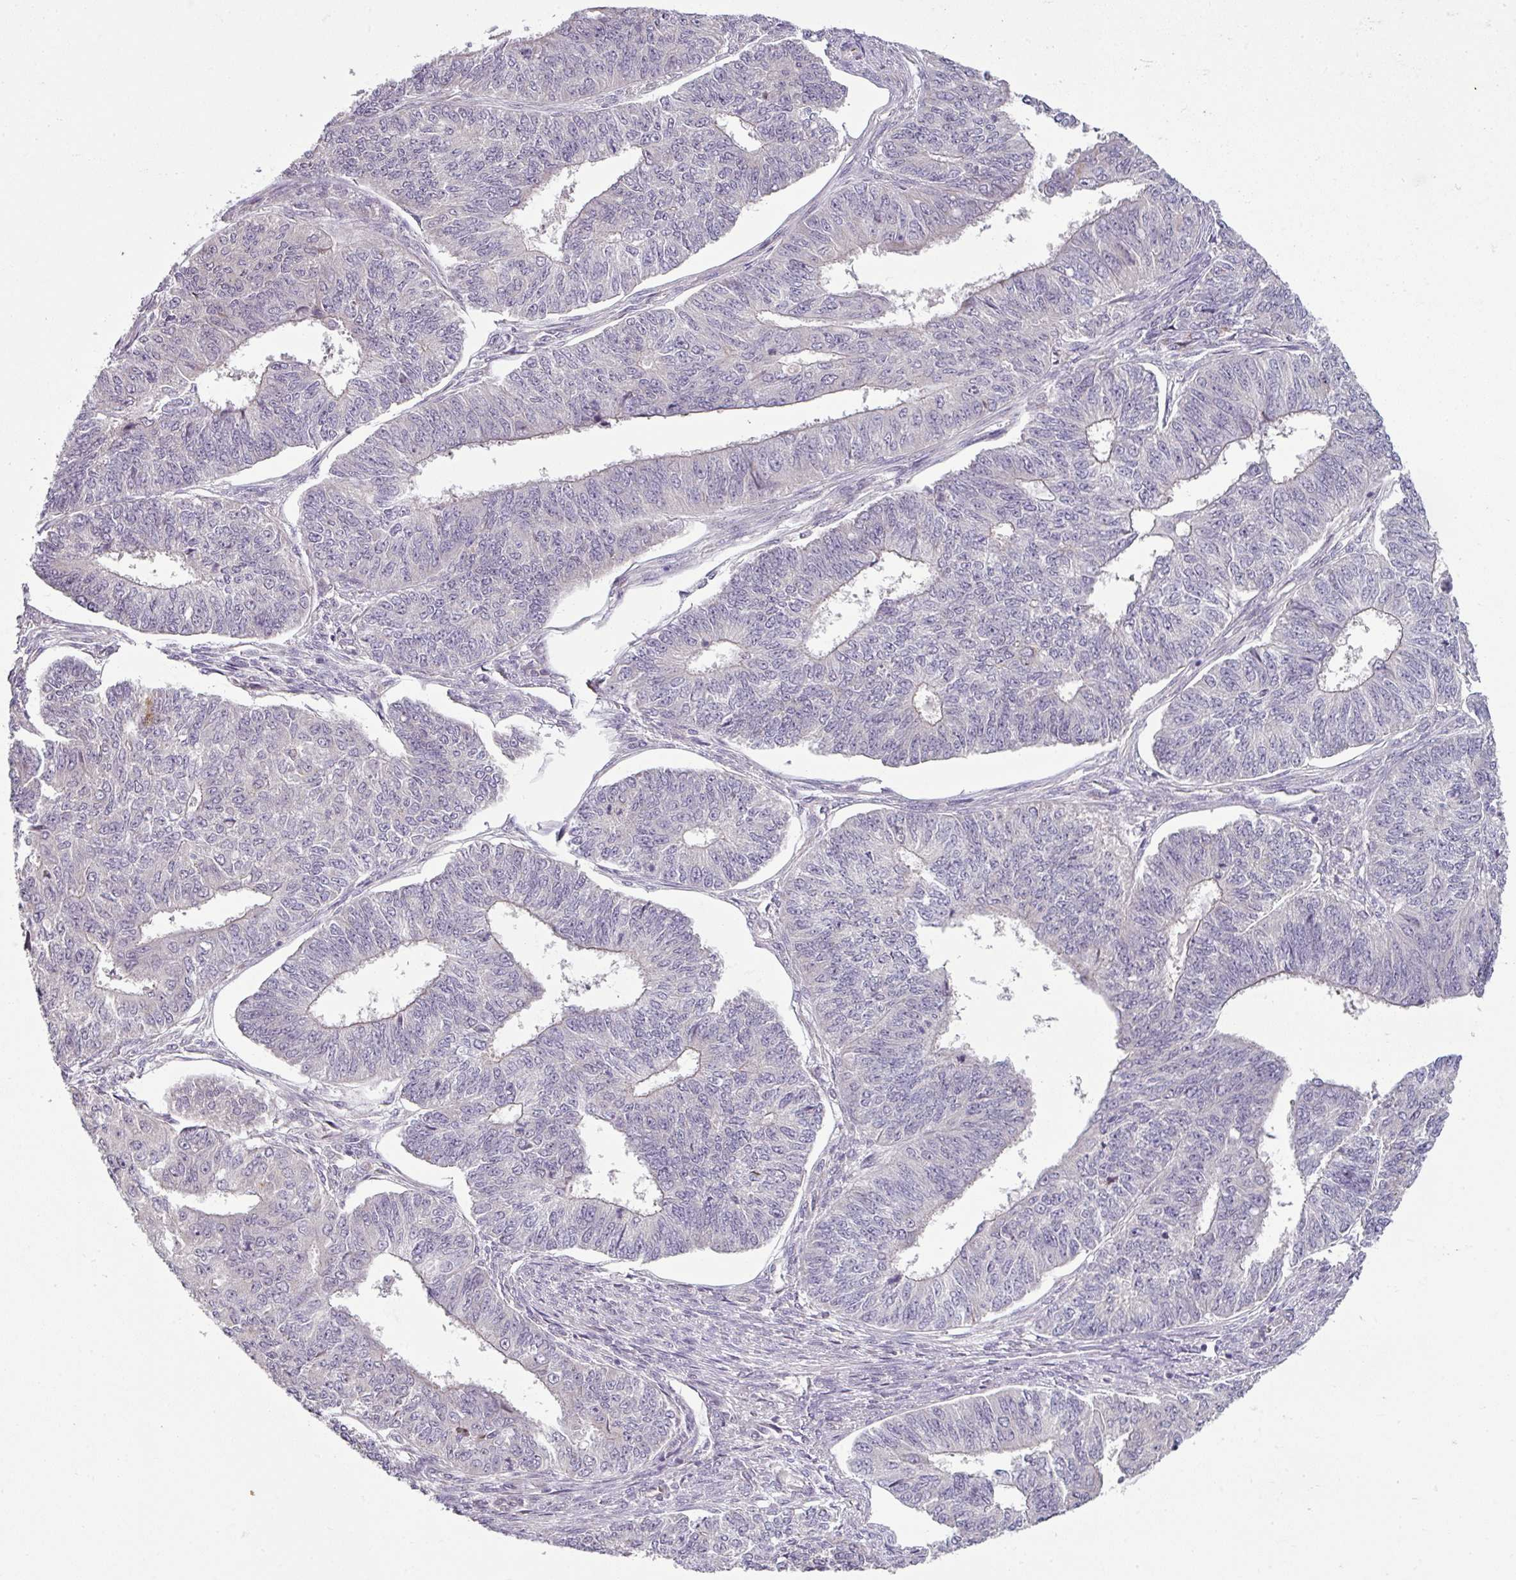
{"staining": {"intensity": "negative", "quantity": "none", "location": "none"}, "tissue": "endometrial cancer", "cell_type": "Tumor cells", "image_type": "cancer", "snomed": [{"axis": "morphology", "description": "Adenocarcinoma, NOS"}, {"axis": "topography", "description": "Endometrium"}], "caption": "Protein analysis of adenocarcinoma (endometrial) shows no significant positivity in tumor cells.", "gene": "OR52D1", "patient": {"sex": "female", "age": 32}}